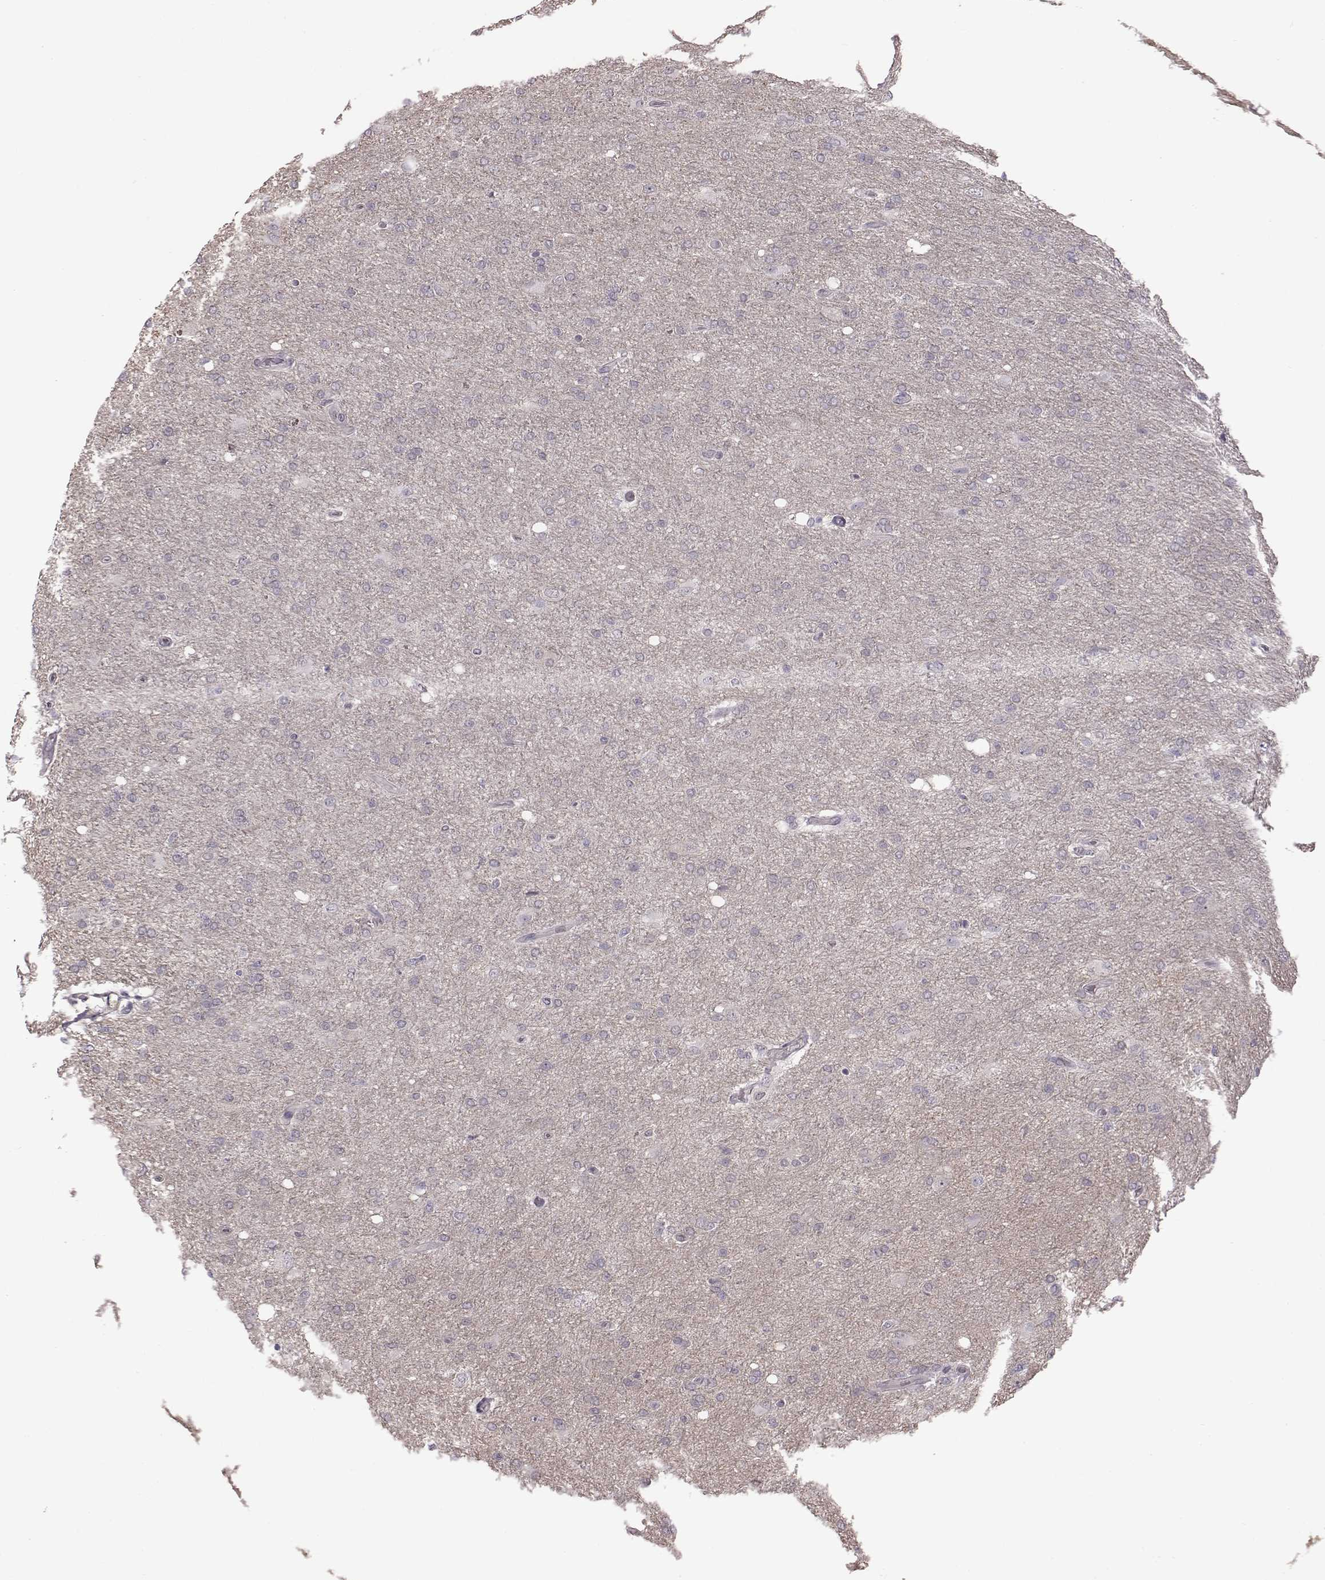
{"staining": {"intensity": "negative", "quantity": "none", "location": "none"}, "tissue": "glioma", "cell_type": "Tumor cells", "image_type": "cancer", "snomed": [{"axis": "morphology", "description": "Glioma, malignant, High grade"}, {"axis": "topography", "description": "Cerebral cortex"}], "caption": "The histopathology image shows no staining of tumor cells in malignant high-grade glioma.", "gene": "BICDL1", "patient": {"sex": "male", "age": 70}}